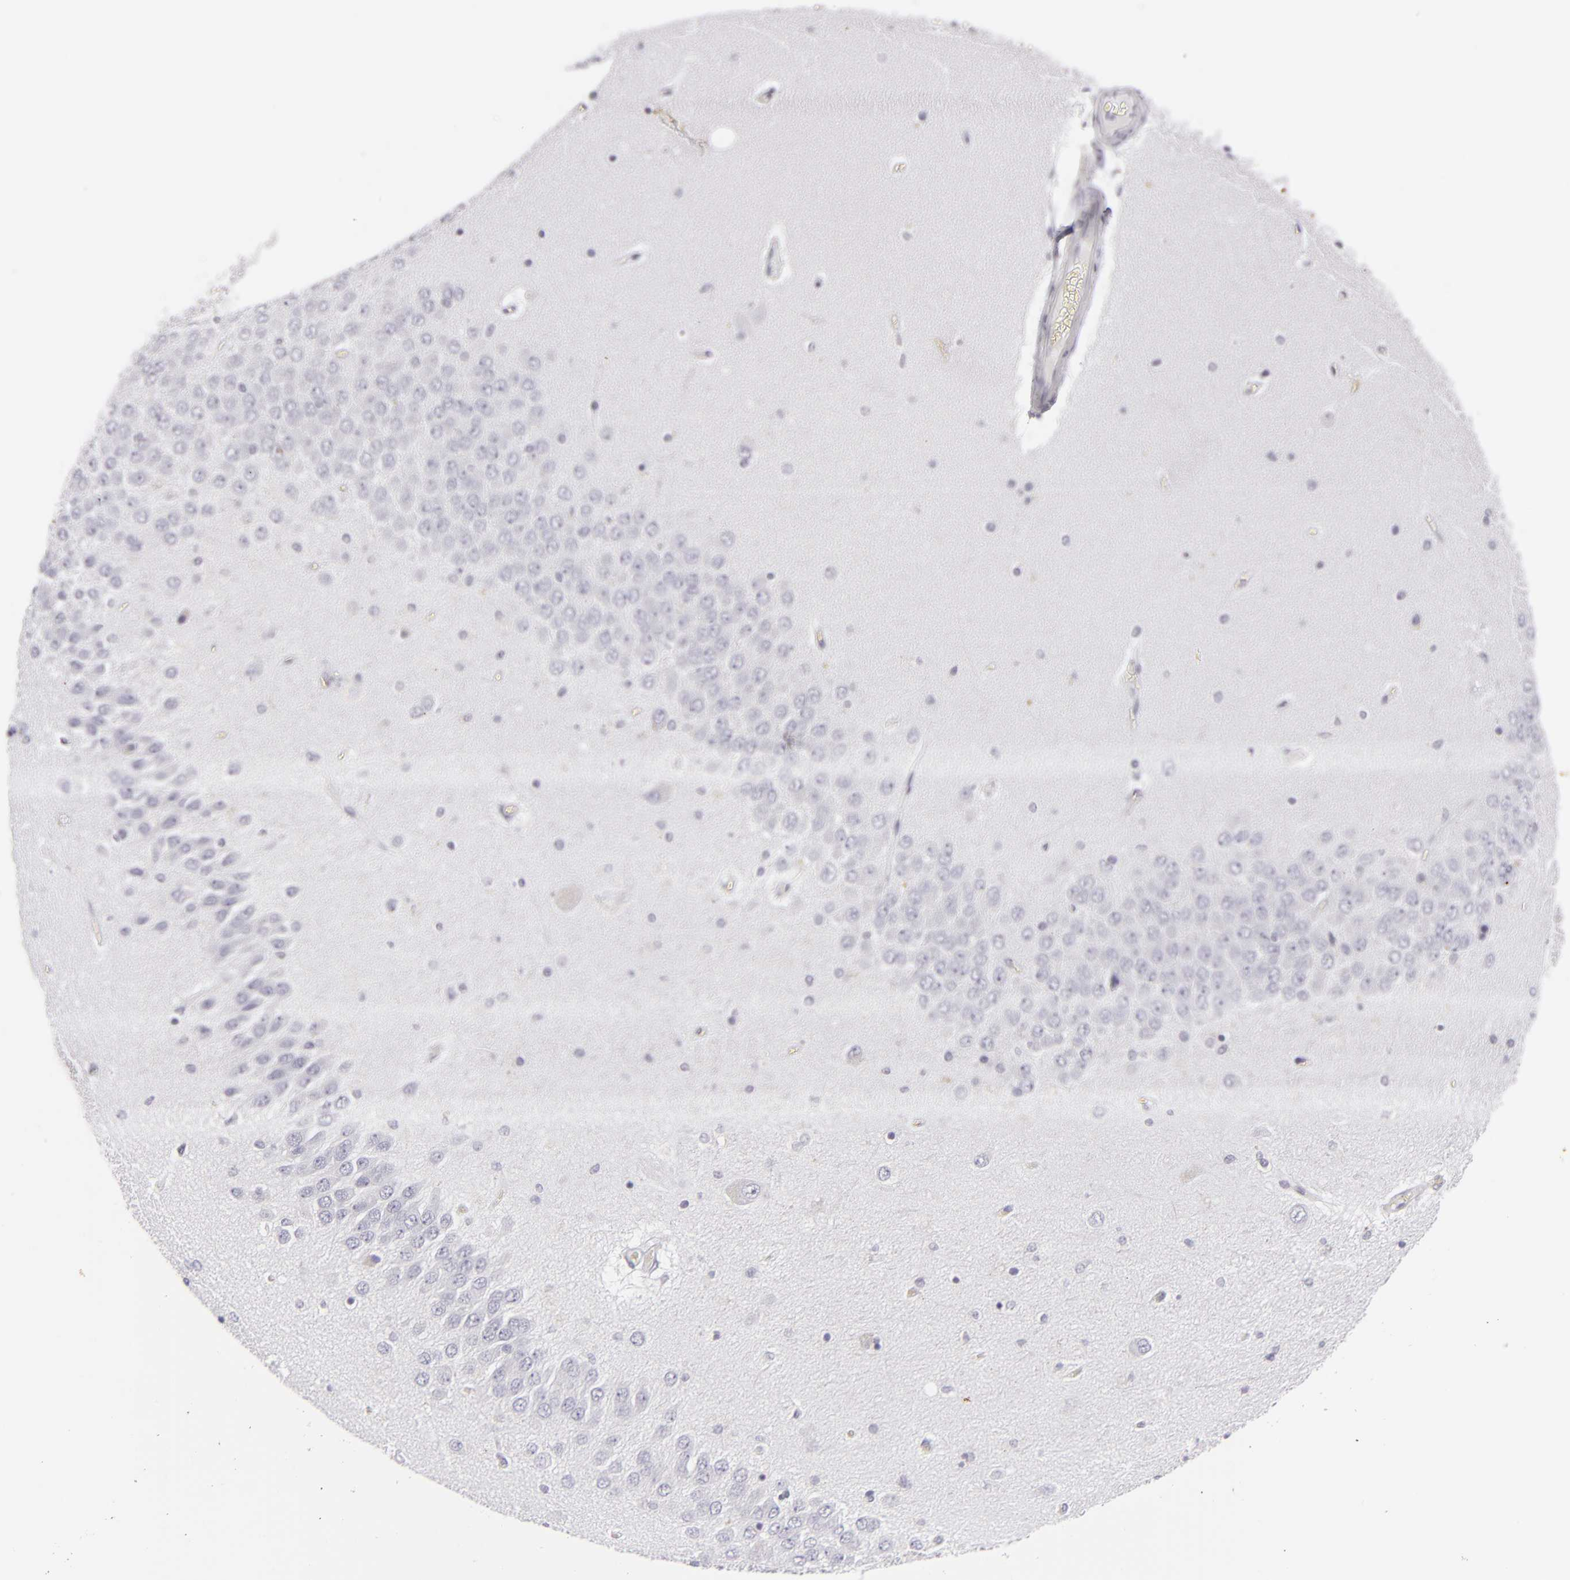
{"staining": {"intensity": "negative", "quantity": "none", "location": "none"}, "tissue": "hippocampus", "cell_type": "Glial cells", "image_type": "normal", "snomed": [{"axis": "morphology", "description": "Normal tissue, NOS"}, {"axis": "topography", "description": "Hippocampus"}], "caption": "IHC micrograph of unremarkable hippocampus: hippocampus stained with DAB shows no significant protein positivity in glial cells.", "gene": "KRT1", "patient": {"sex": "female", "age": 54}}